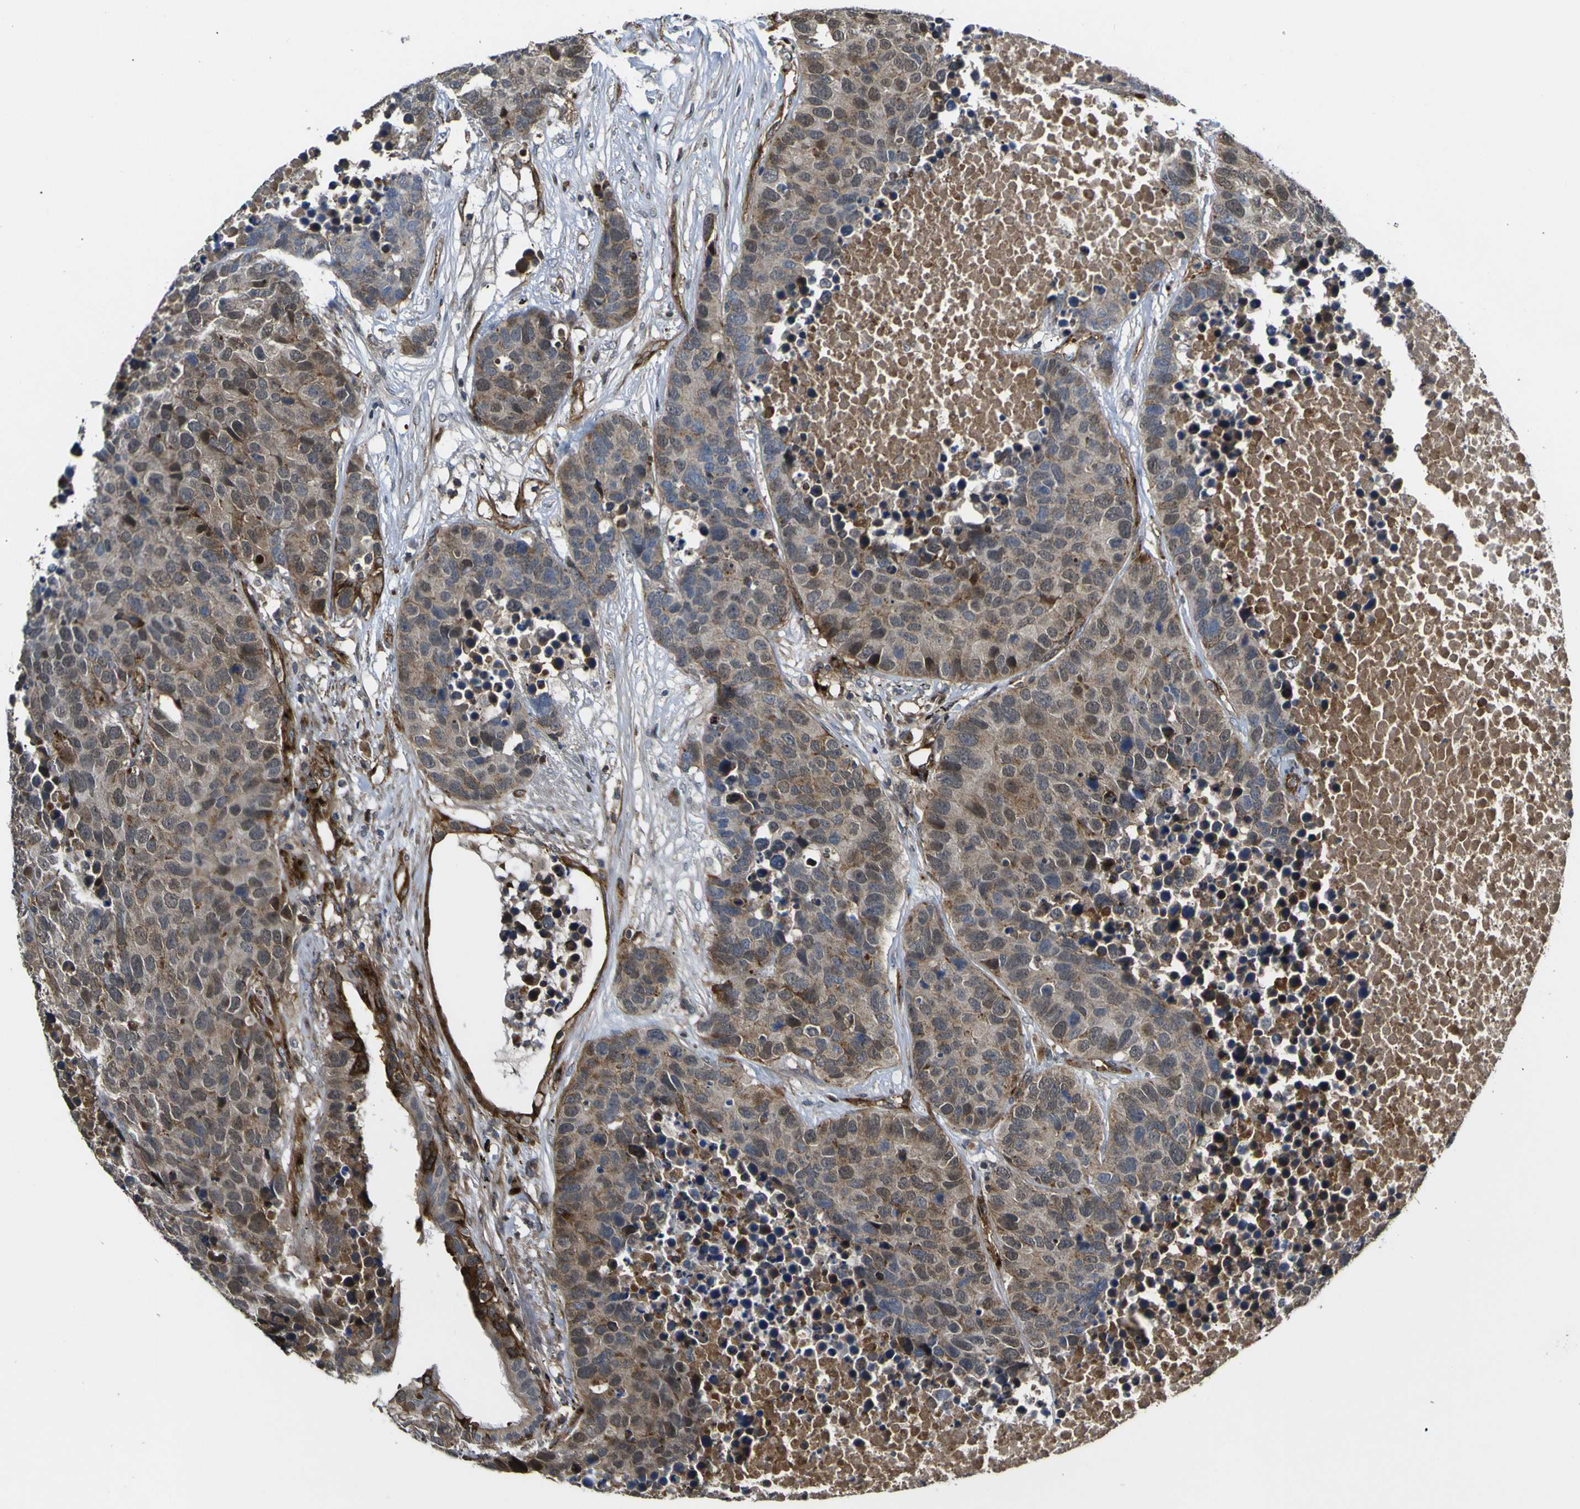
{"staining": {"intensity": "moderate", "quantity": ">75%", "location": "cytoplasmic/membranous,nuclear"}, "tissue": "carcinoid", "cell_type": "Tumor cells", "image_type": "cancer", "snomed": [{"axis": "morphology", "description": "Carcinoid, malignant, NOS"}, {"axis": "topography", "description": "Lung"}], "caption": "Protein expression analysis of carcinoid (malignant) demonstrates moderate cytoplasmic/membranous and nuclear positivity in about >75% of tumor cells.", "gene": "ECE1", "patient": {"sex": "male", "age": 60}}